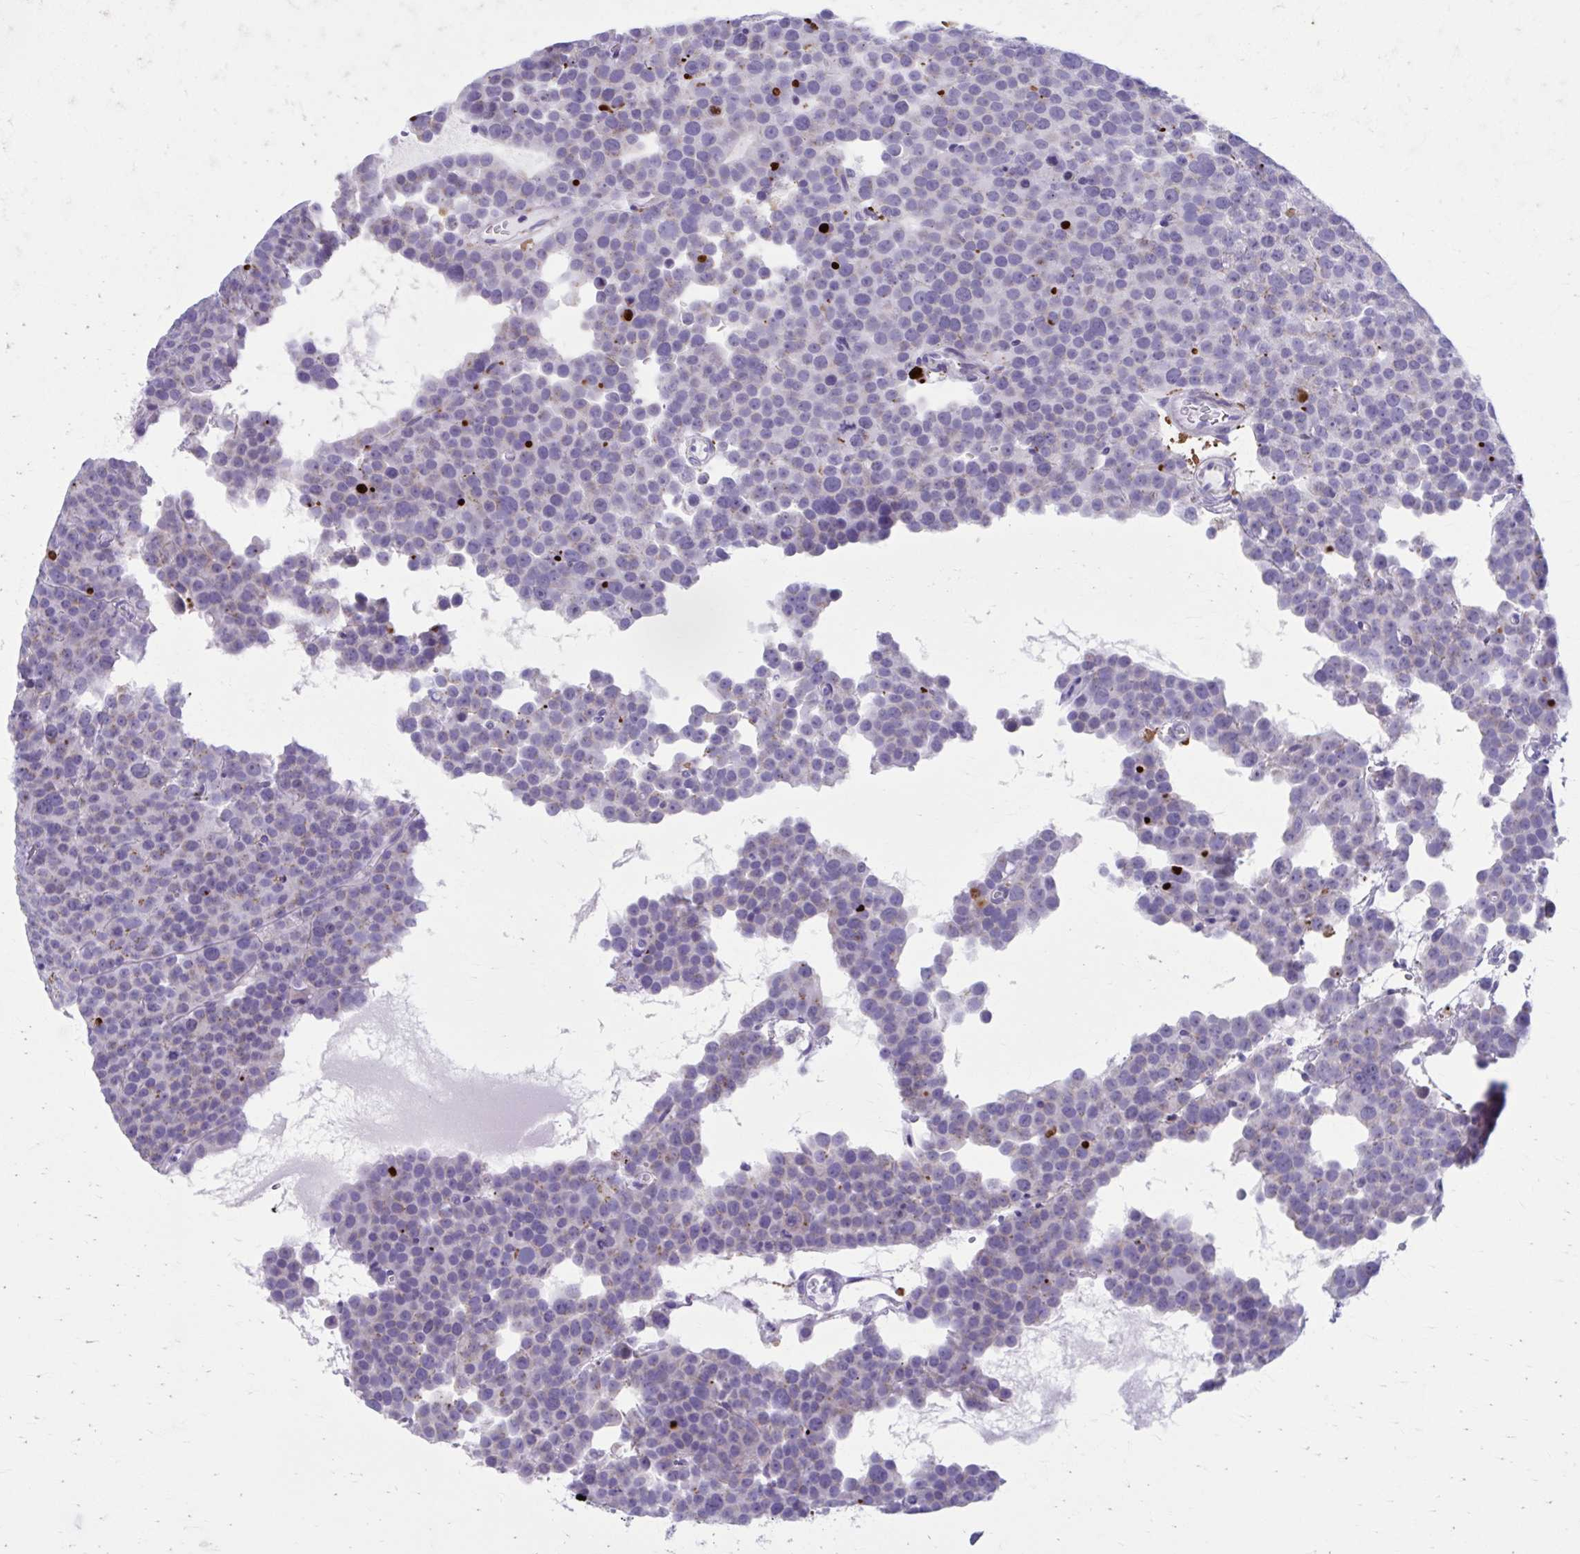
{"staining": {"intensity": "weak", "quantity": "<25%", "location": "cytoplasmic/membranous"}, "tissue": "testis cancer", "cell_type": "Tumor cells", "image_type": "cancer", "snomed": [{"axis": "morphology", "description": "Seminoma, NOS"}, {"axis": "topography", "description": "Testis"}], "caption": "IHC histopathology image of neoplastic tissue: testis cancer (seminoma) stained with DAB shows no significant protein staining in tumor cells.", "gene": "KCNE2", "patient": {"sex": "male", "age": 71}}